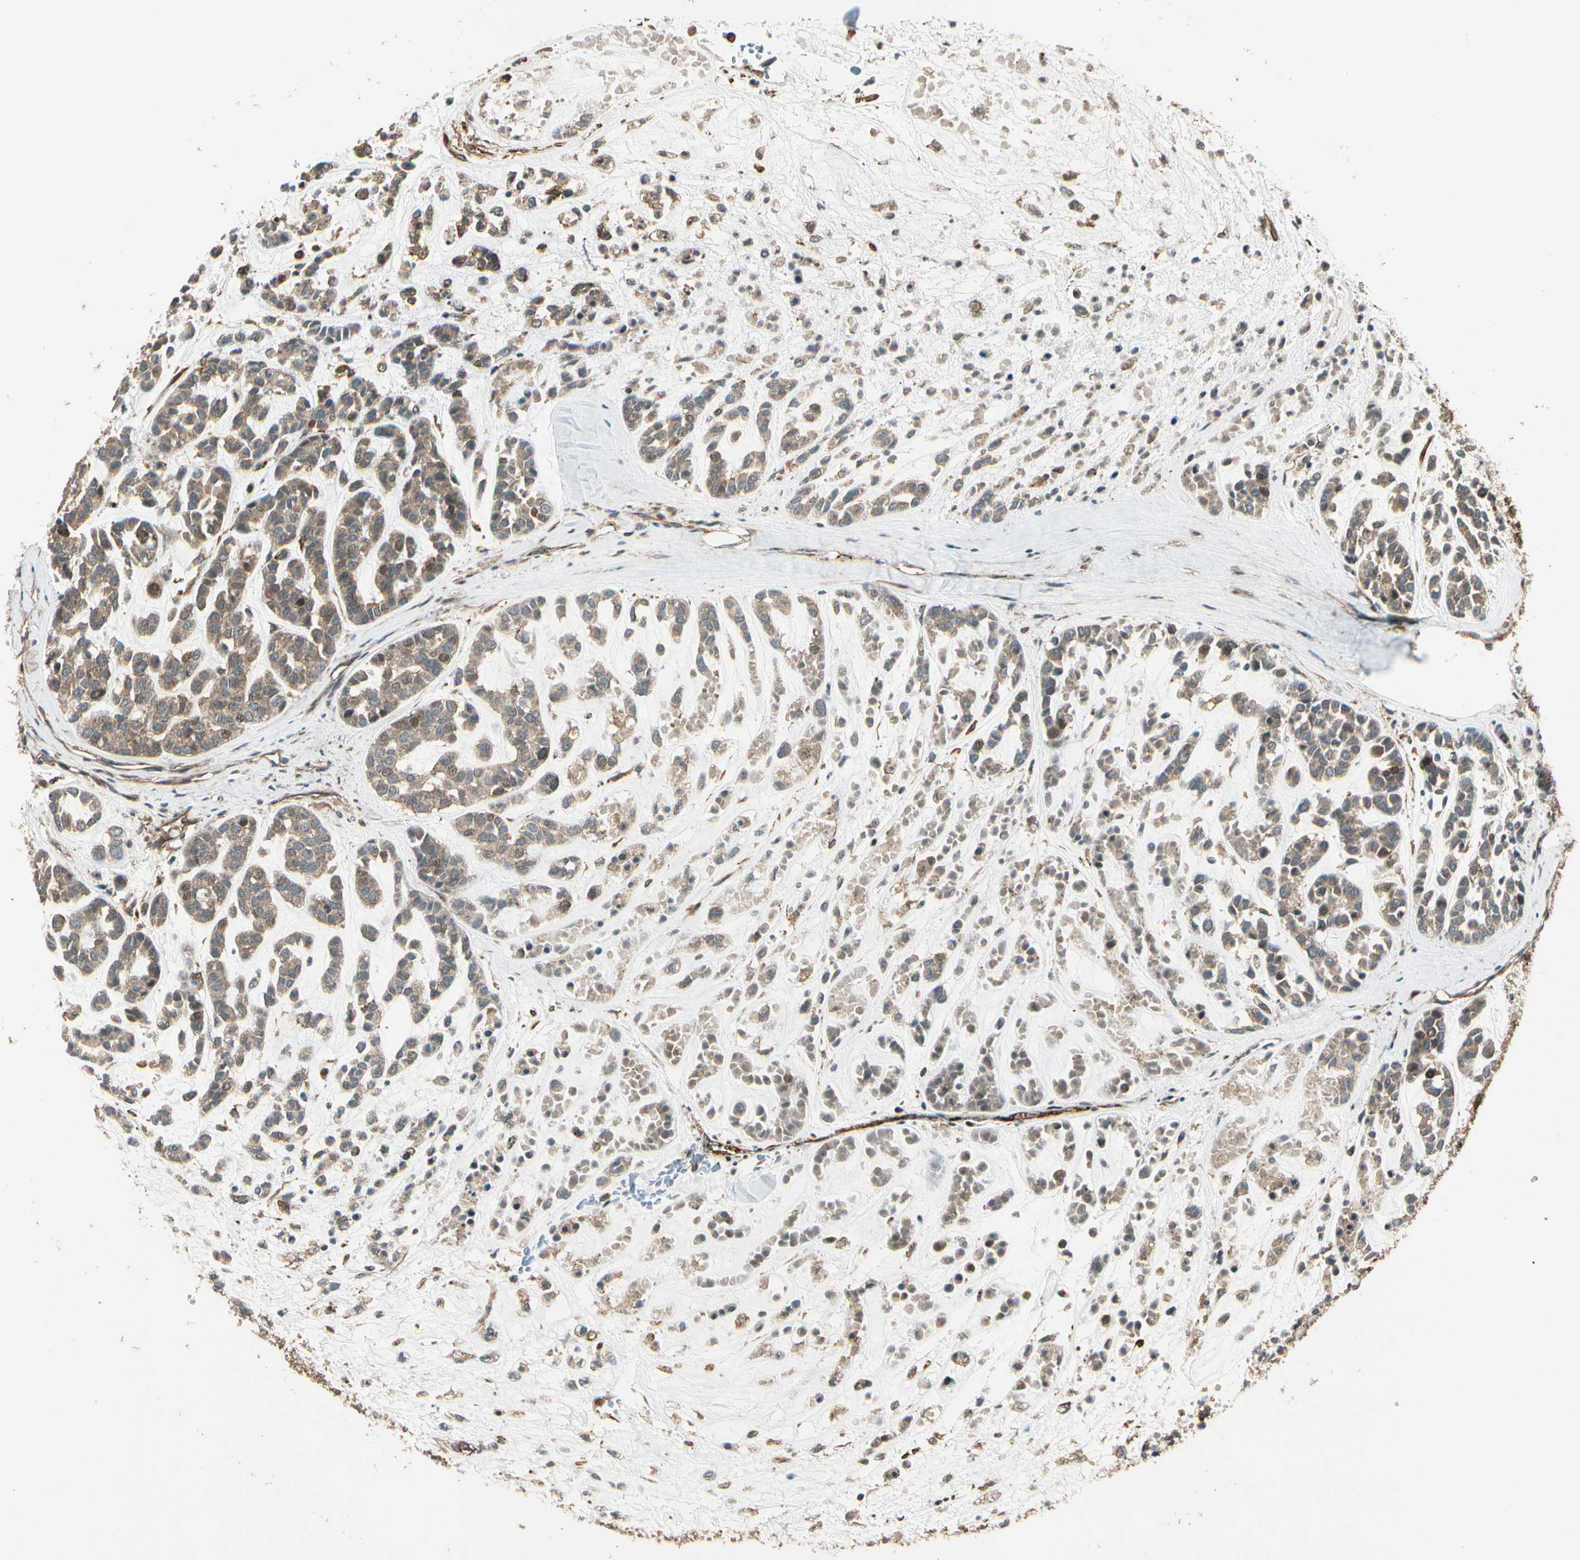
{"staining": {"intensity": "weak", "quantity": ">75%", "location": "cytoplasmic/membranous"}, "tissue": "head and neck cancer", "cell_type": "Tumor cells", "image_type": "cancer", "snomed": [{"axis": "morphology", "description": "Adenocarcinoma, NOS"}, {"axis": "morphology", "description": "Adenoma, NOS"}, {"axis": "topography", "description": "Head-Neck"}], "caption": "IHC micrograph of neoplastic tissue: human head and neck cancer stained using immunohistochemistry (IHC) displays low levels of weak protein expression localized specifically in the cytoplasmic/membranous of tumor cells, appearing as a cytoplasmic/membranous brown color.", "gene": "FKBP15", "patient": {"sex": "female", "age": 55}}